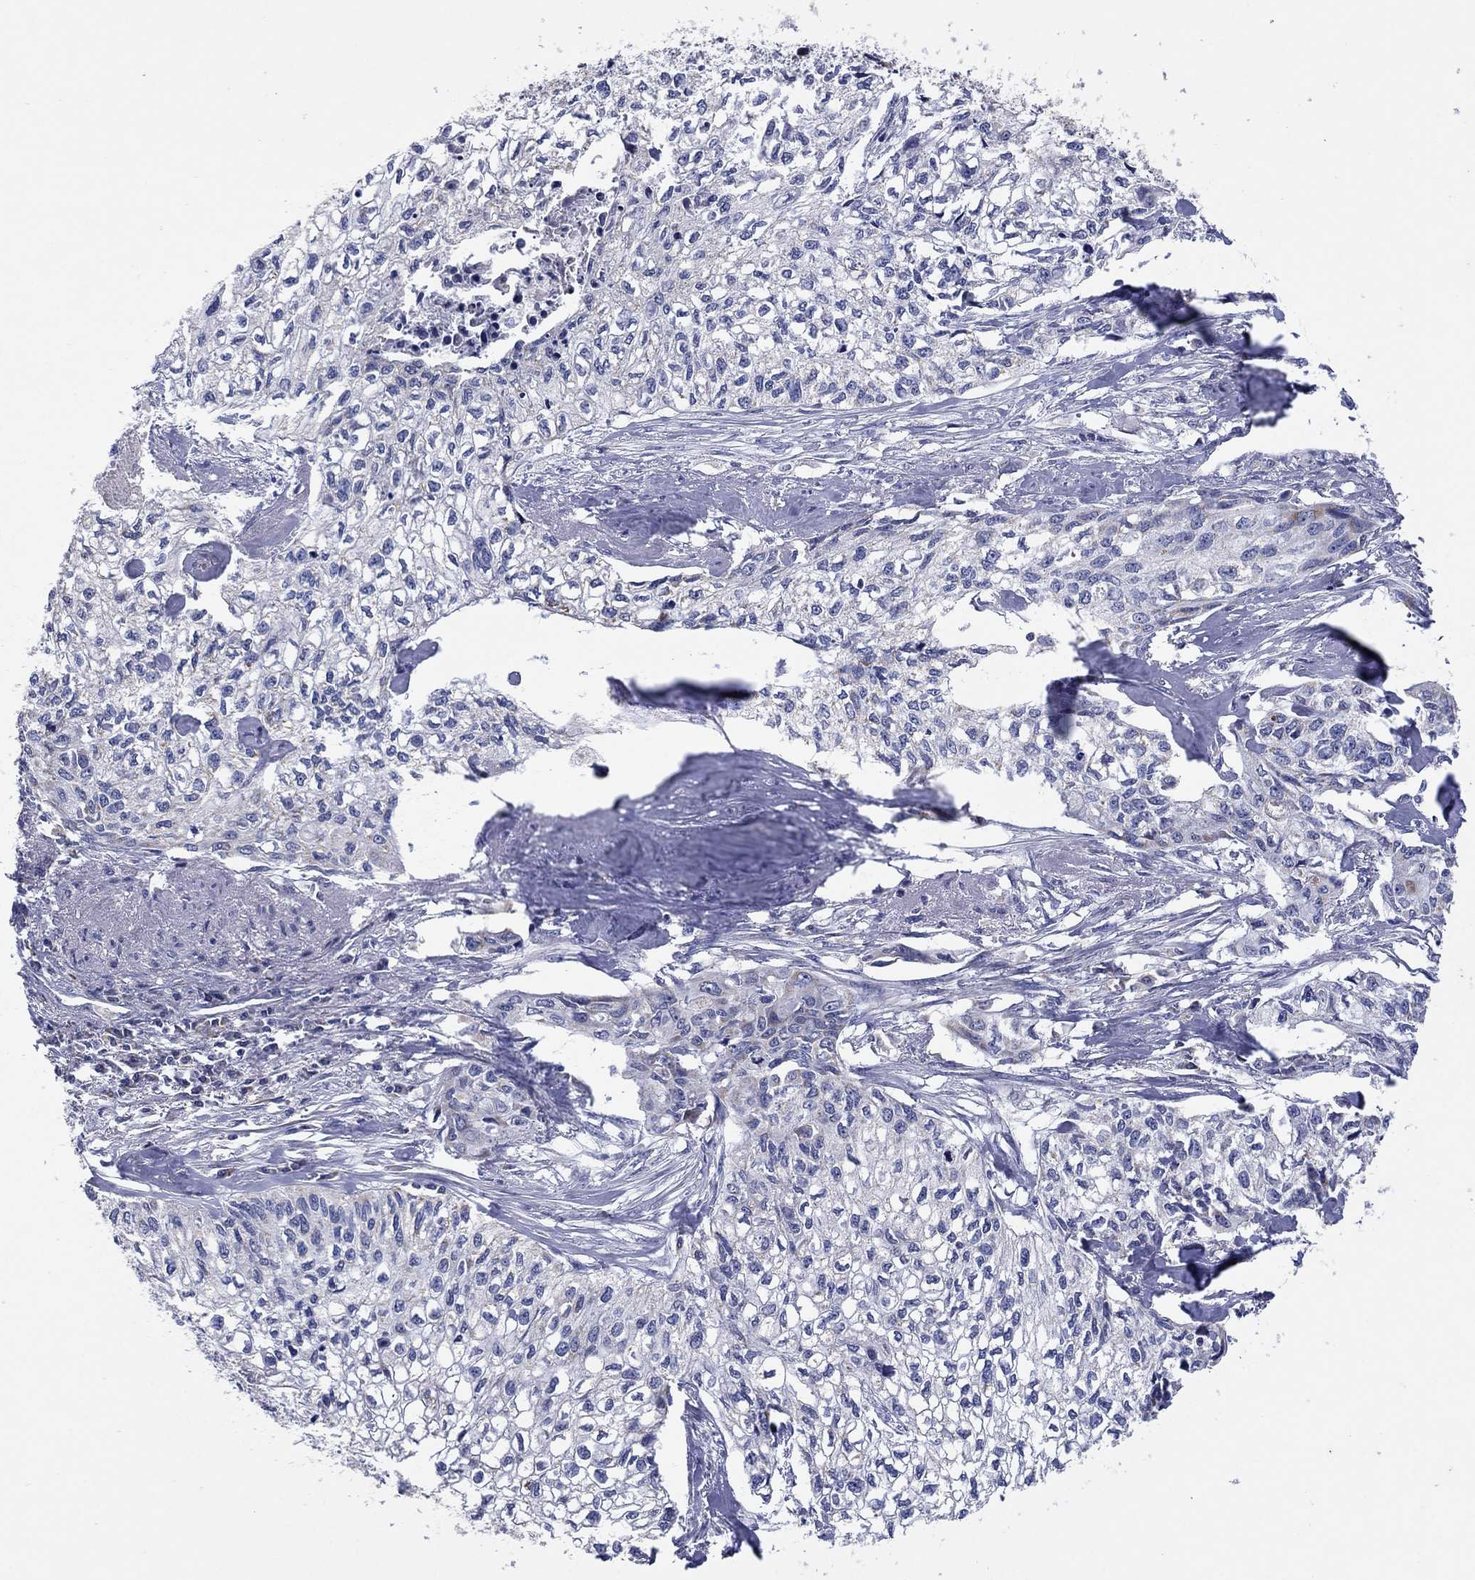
{"staining": {"intensity": "negative", "quantity": "none", "location": "none"}, "tissue": "cervical cancer", "cell_type": "Tumor cells", "image_type": "cancer", "snomed": [{"axis": "morphology", "description": "Squamous cell carcinoma, NOS"}, {"axis": "topography", "description": "Cervix"}], "caption": "Cervical squamous cell carcinoma stained for a protein using IHC exhibits no staining tumor cells.", "gene": "HPS5", "patient": {"sex": "female", "age": 58}}